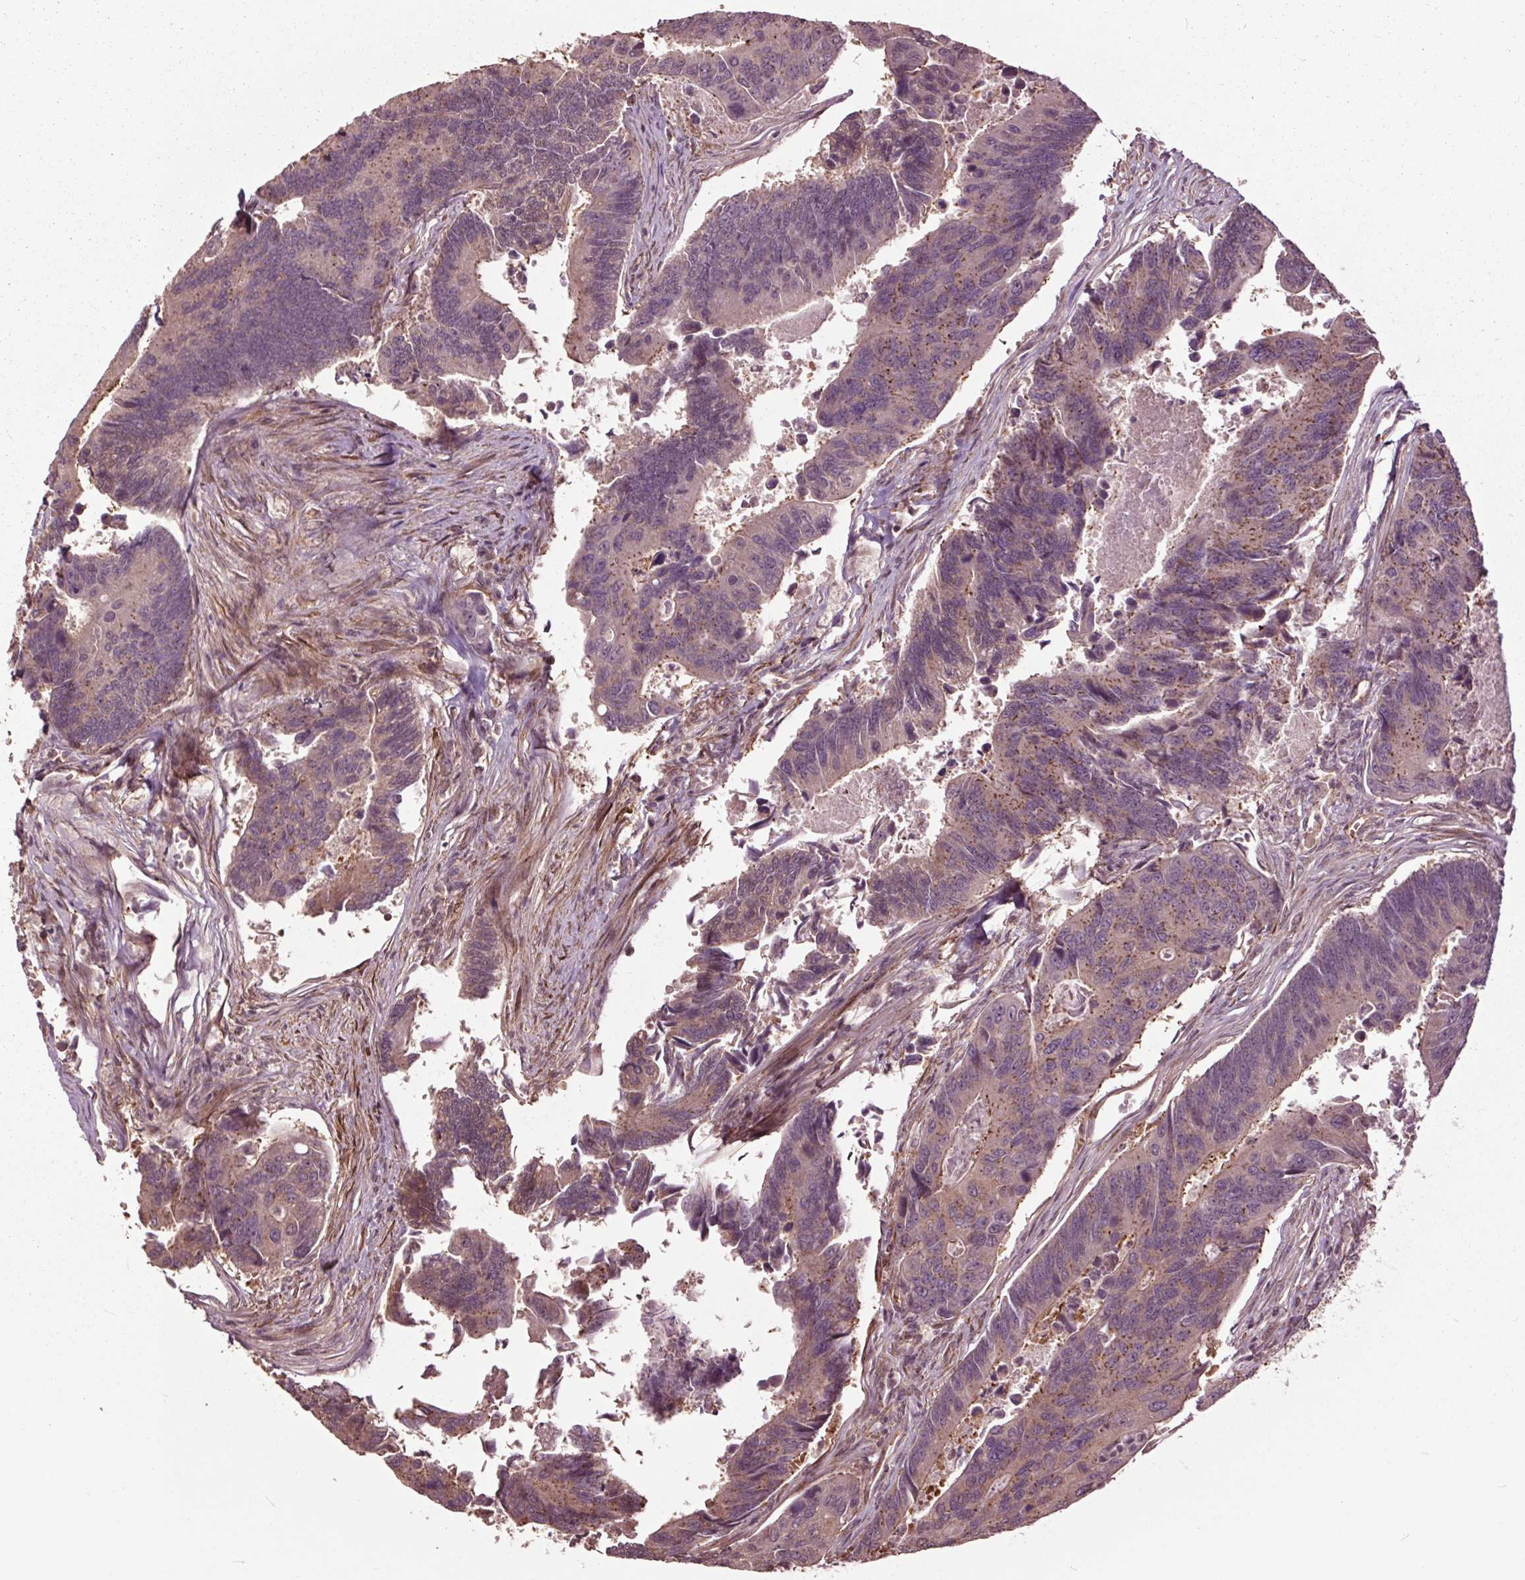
{"staining": {"intensity": "weak", "quantity": "25%-75%", "location": "cytoplasmic/membranous"}, "tissue": "colorectal cancer", "cell_type": "Tumor cells", "image_type": "cancer", "snomed": [{"axis": "morphology", "description": "Adenocarcinoma, NOS"}, {"axis": "topography", "description": "Colon"}], "caption": "Protein staining by immunohistochemistry demonstrates weak cytoplasmic/membranous staining in about 25%-75% of tumor cells in adenocarcinoma (colorectal).", "gene": "CEP95", "patient": {"sex": "female", "age": 67}}